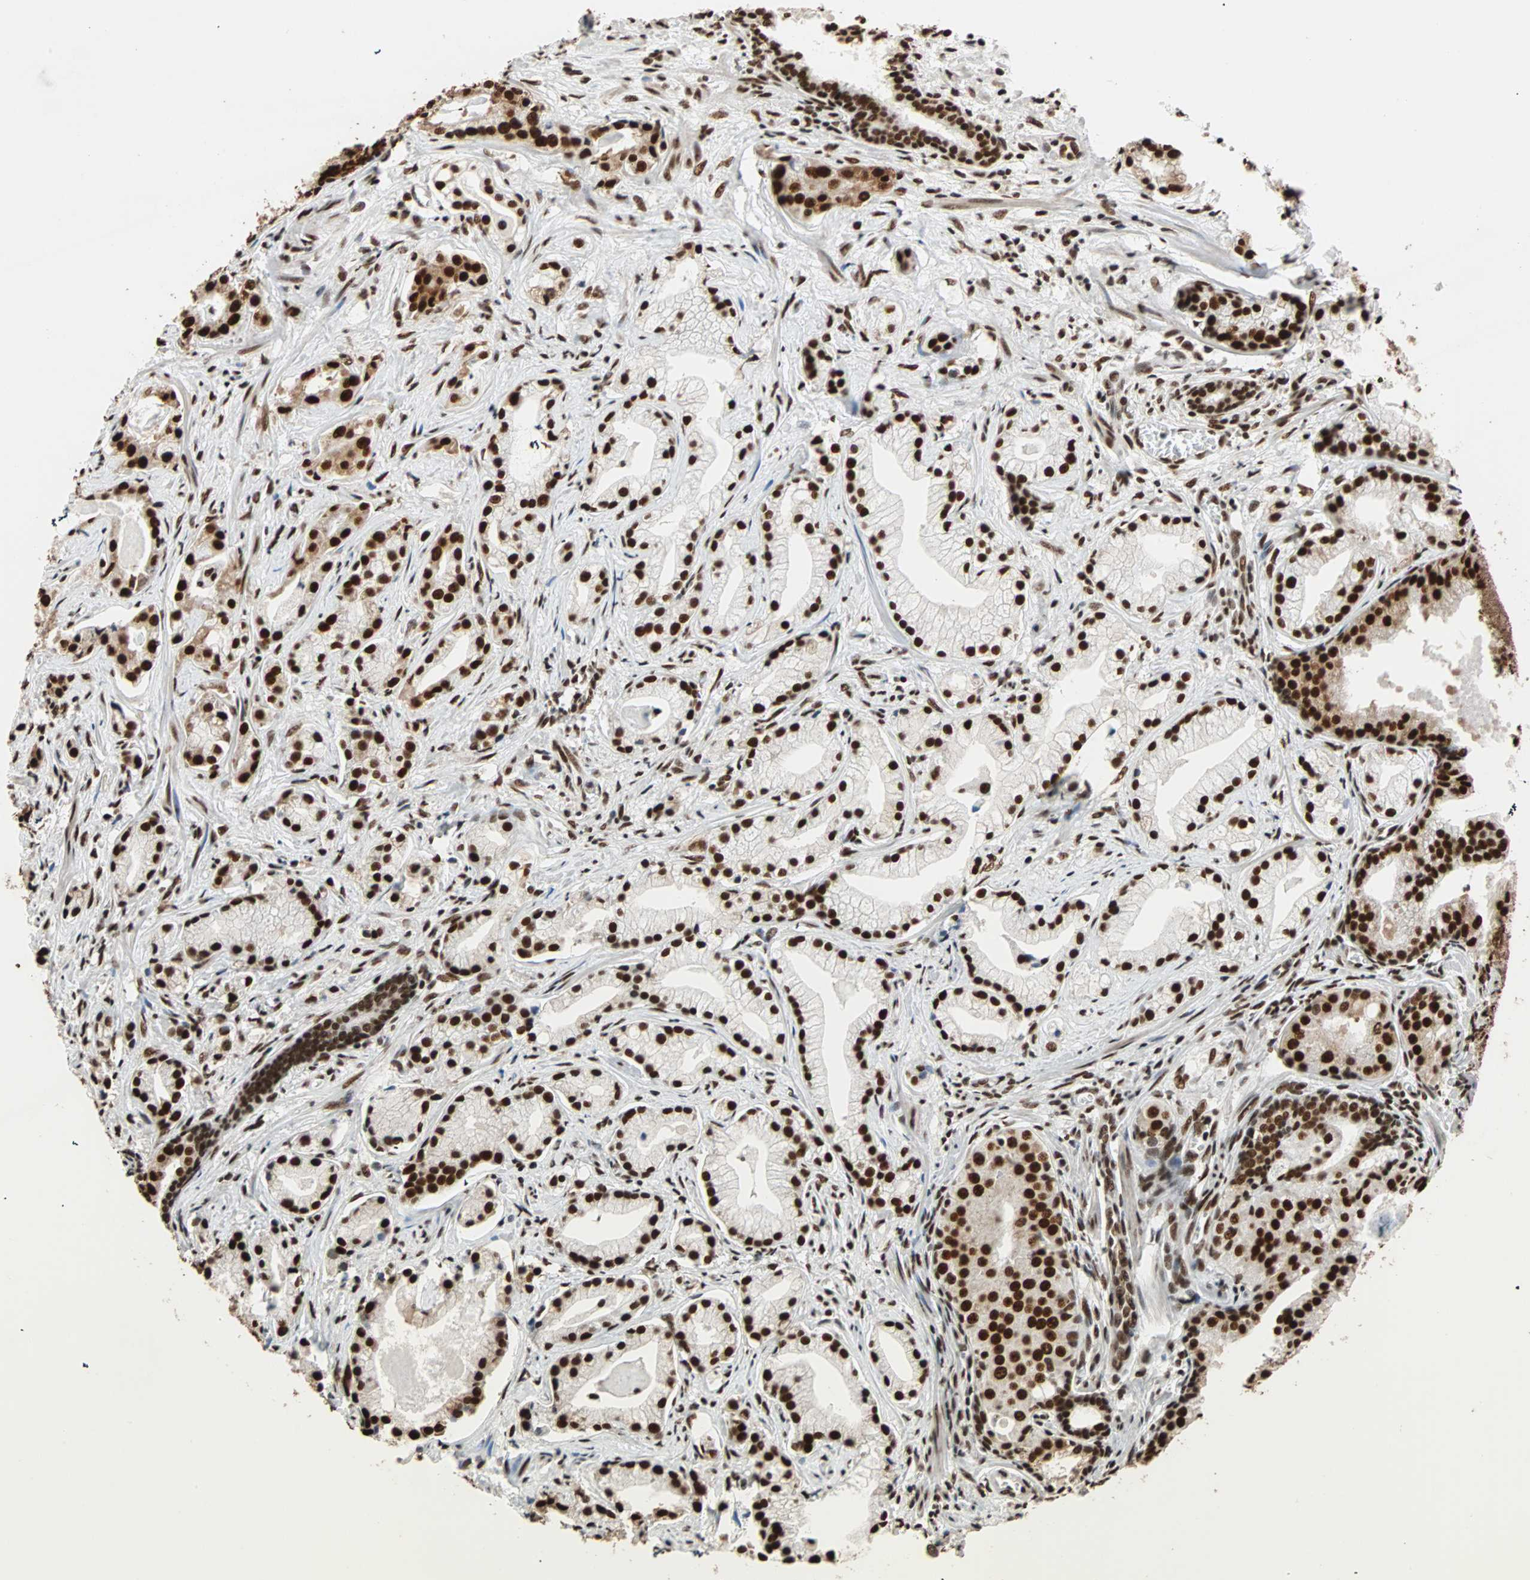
{"staining": {"intensity": "strong", "quantity": ">75%", "location": "nuclear"}, "tissue": "prostate cancer", "cell_type": "Tumor cells", "image_type": "cancer", "snomed": [{"axis": "morphology", "description": "Adenocarcinoma, Low grade"}, {"axis": "topography", "description": "Prostate"}], "caption": "Strong nuclear positivity is identified in approximately >75% of tumor cells in prostate cancer (adenocarcinoma (low-grade)).", "gene": "ILF2", "patient": {"sex": "male", "age": 59}}